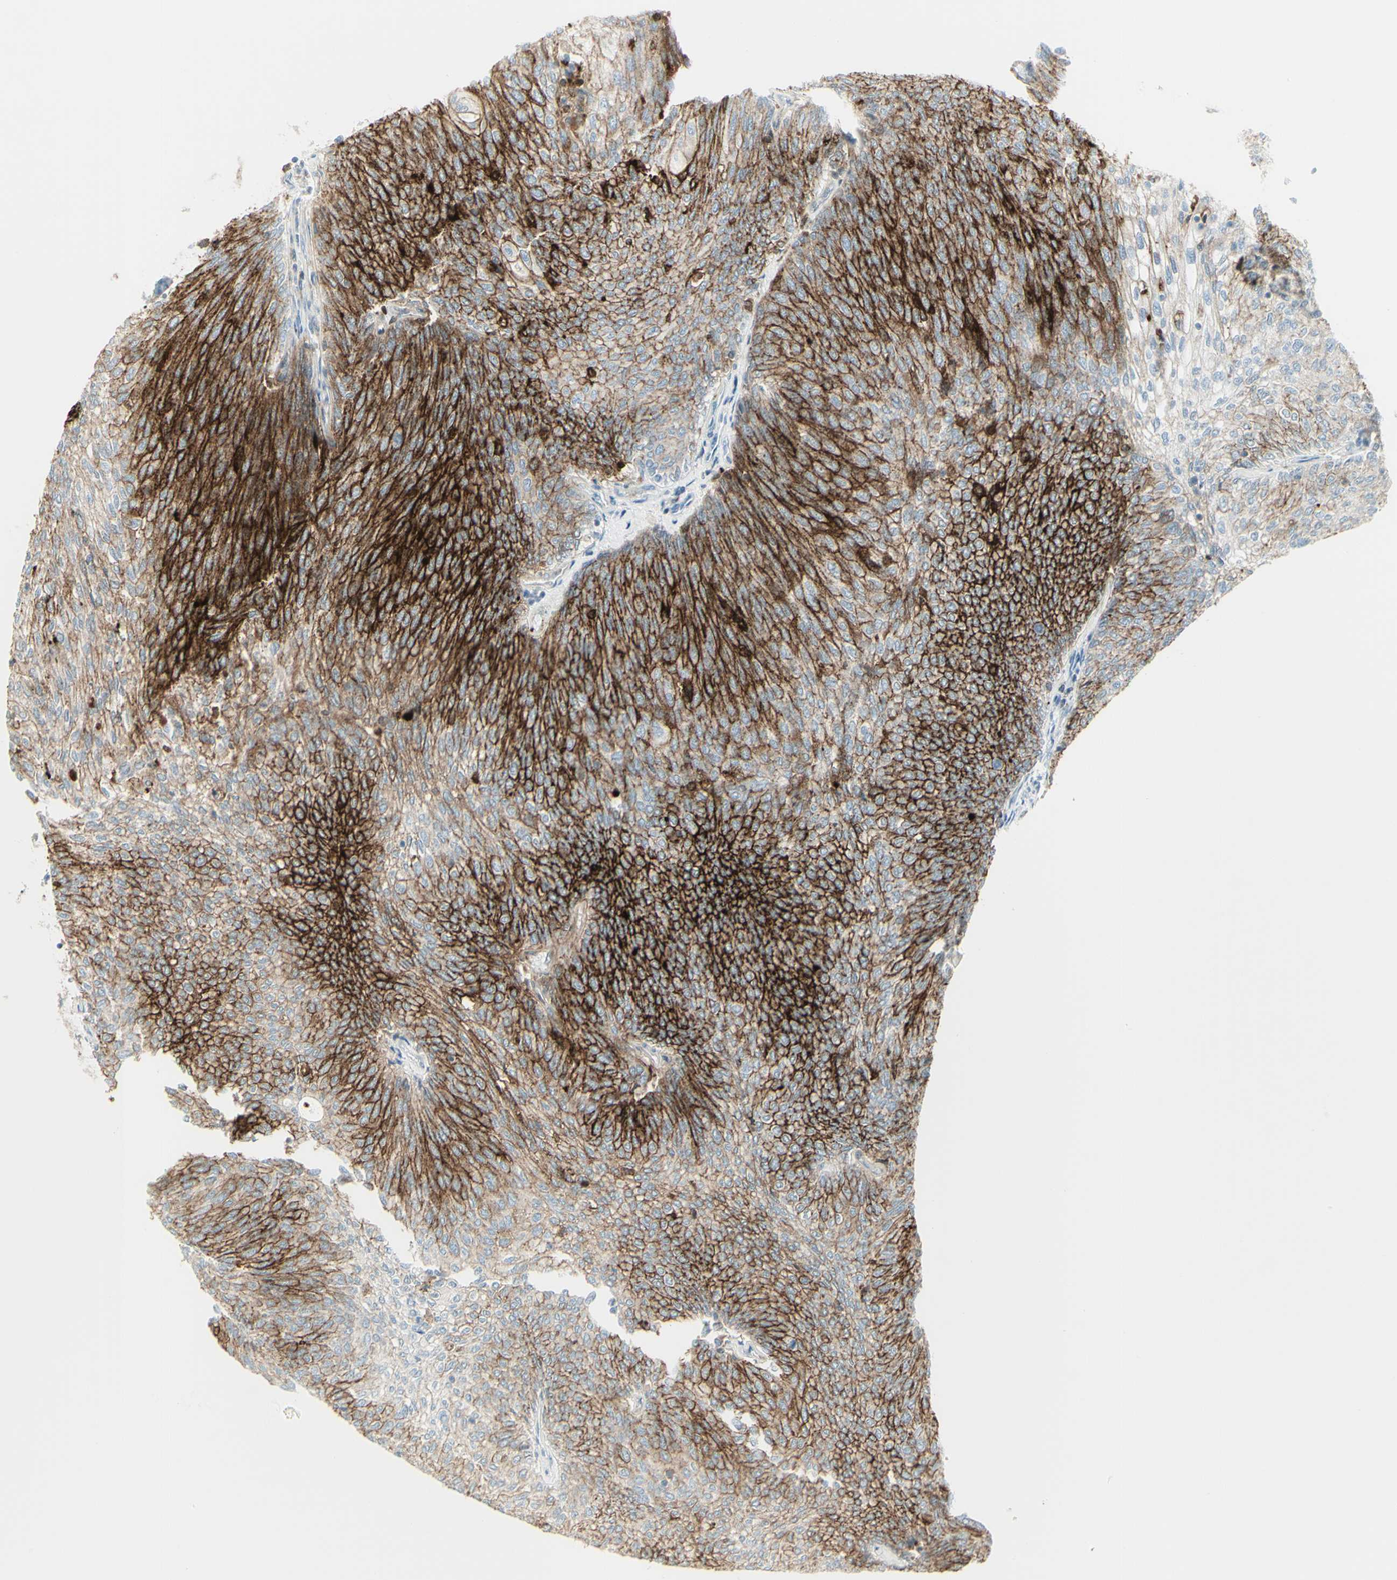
{"staining": {"intensity": "strong", "quantity": ">75%", "location": "cytoplasmic/membranous"}, "tissue": "urothelial cancer", "cell_type": "Tumor cells", "image_type": "cancer", "snomed": [{"axis": "morphology", "description": "Urothelial carcinoma, Low grade"}, {"axis": "topography", "description": "Urinary bladder"}], "caption": "Urothelial carcinoma (low-grade) tissue reveals strong cytoplasmic/membranous expression in approximately >75% of tumor cells", "gene": "MDK", "patient": {"sex": "female", "age": 79}}